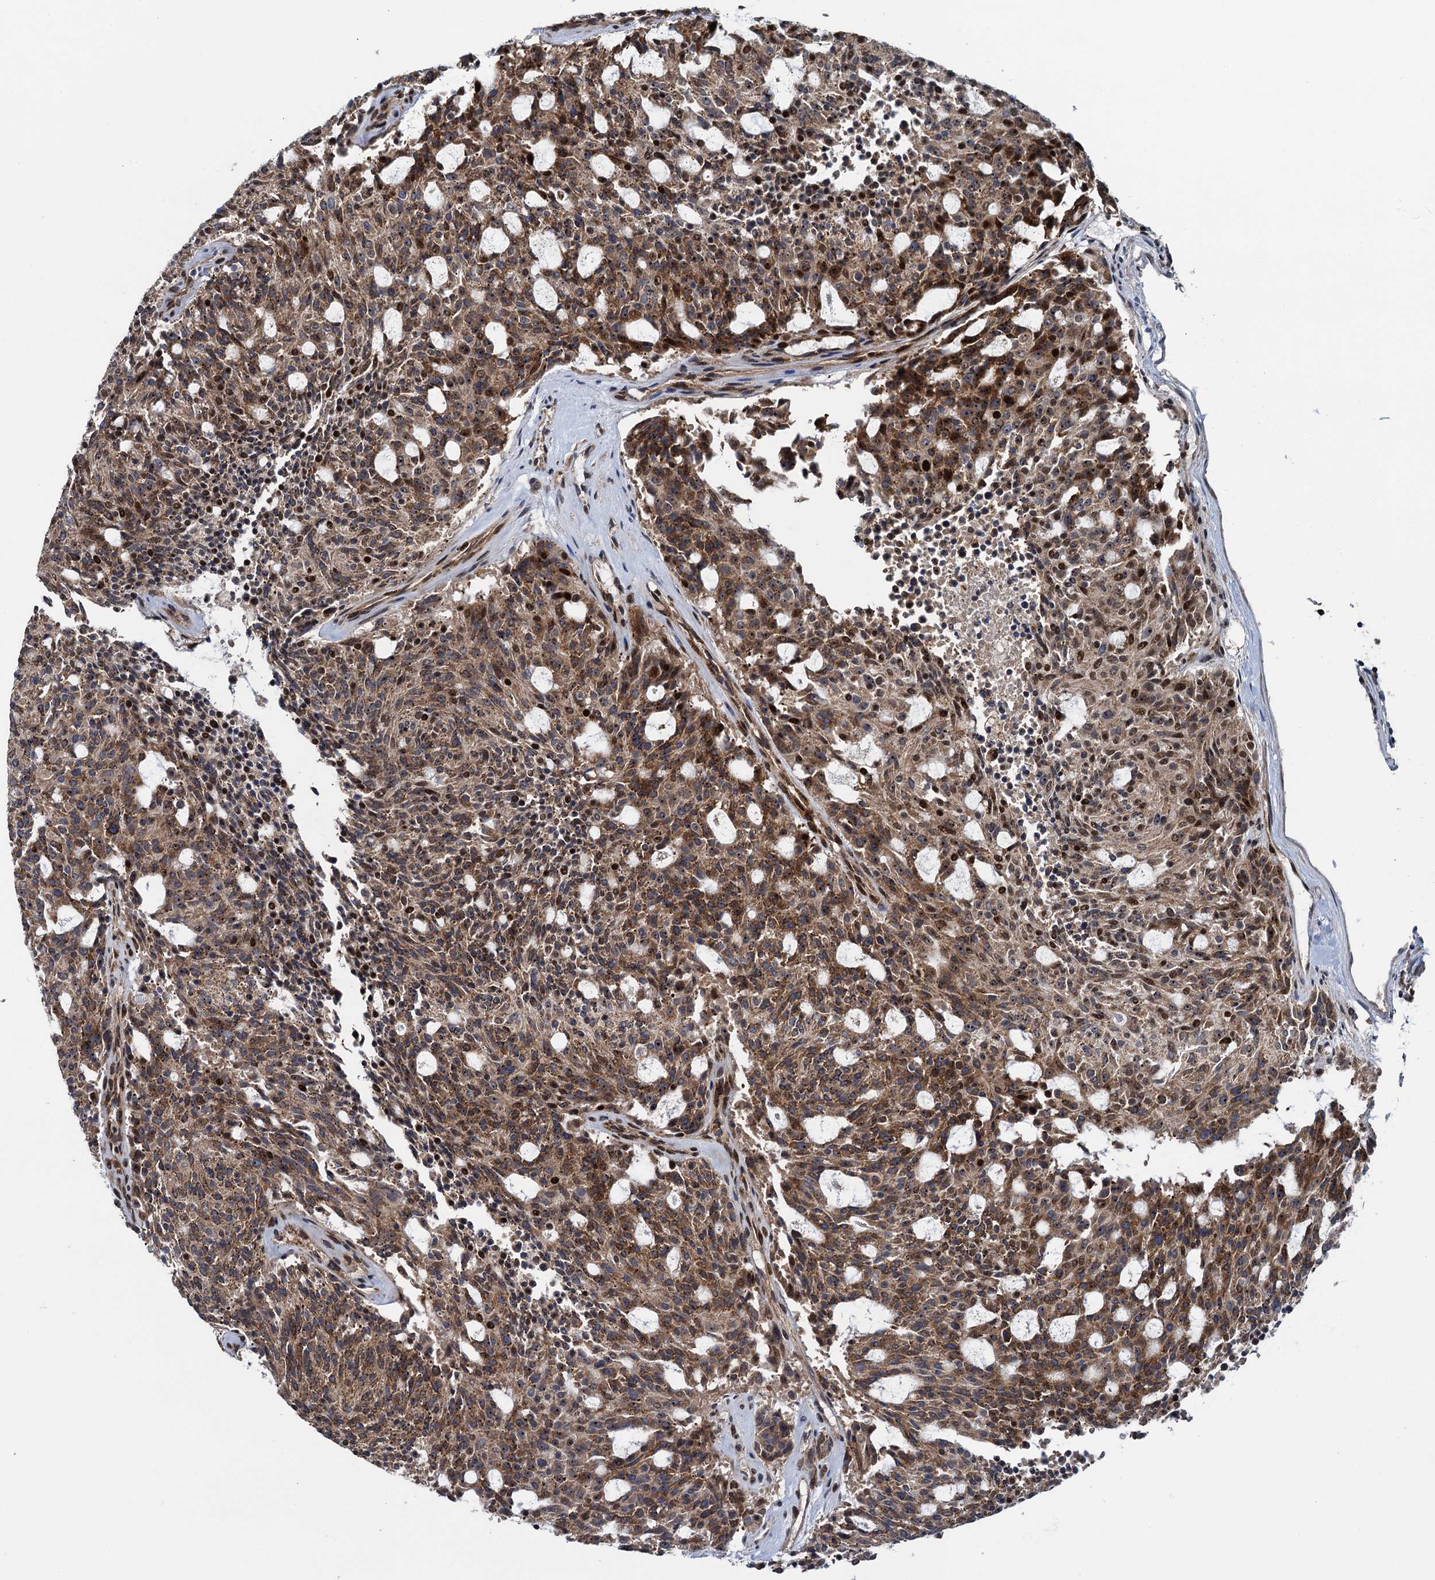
{"staining": {"intensity": "moderate", "quantity": ">75%", "location": "cytoplasmic/membranous,nuclear"}, "tissue": "carcinoid", "cell_type": "Tumor cells", "image_type": "cancer", "snomed": [{"axis": "morphology", "description": "Carcinoid, malignant, NOS"}, {"axis": "topography", "description": "Pancreas"}], "caption": "This micrograph reveals carcinoid stained with immunohistochemistry to label a protein in brown. The cytoplasmic/membranous and nuclear of tumor cells show moderate positivity for the protein. Nuclei are counter-stained blue.", "gene": "ATOSA", "patient": {"sex": "female", "age": 54}}